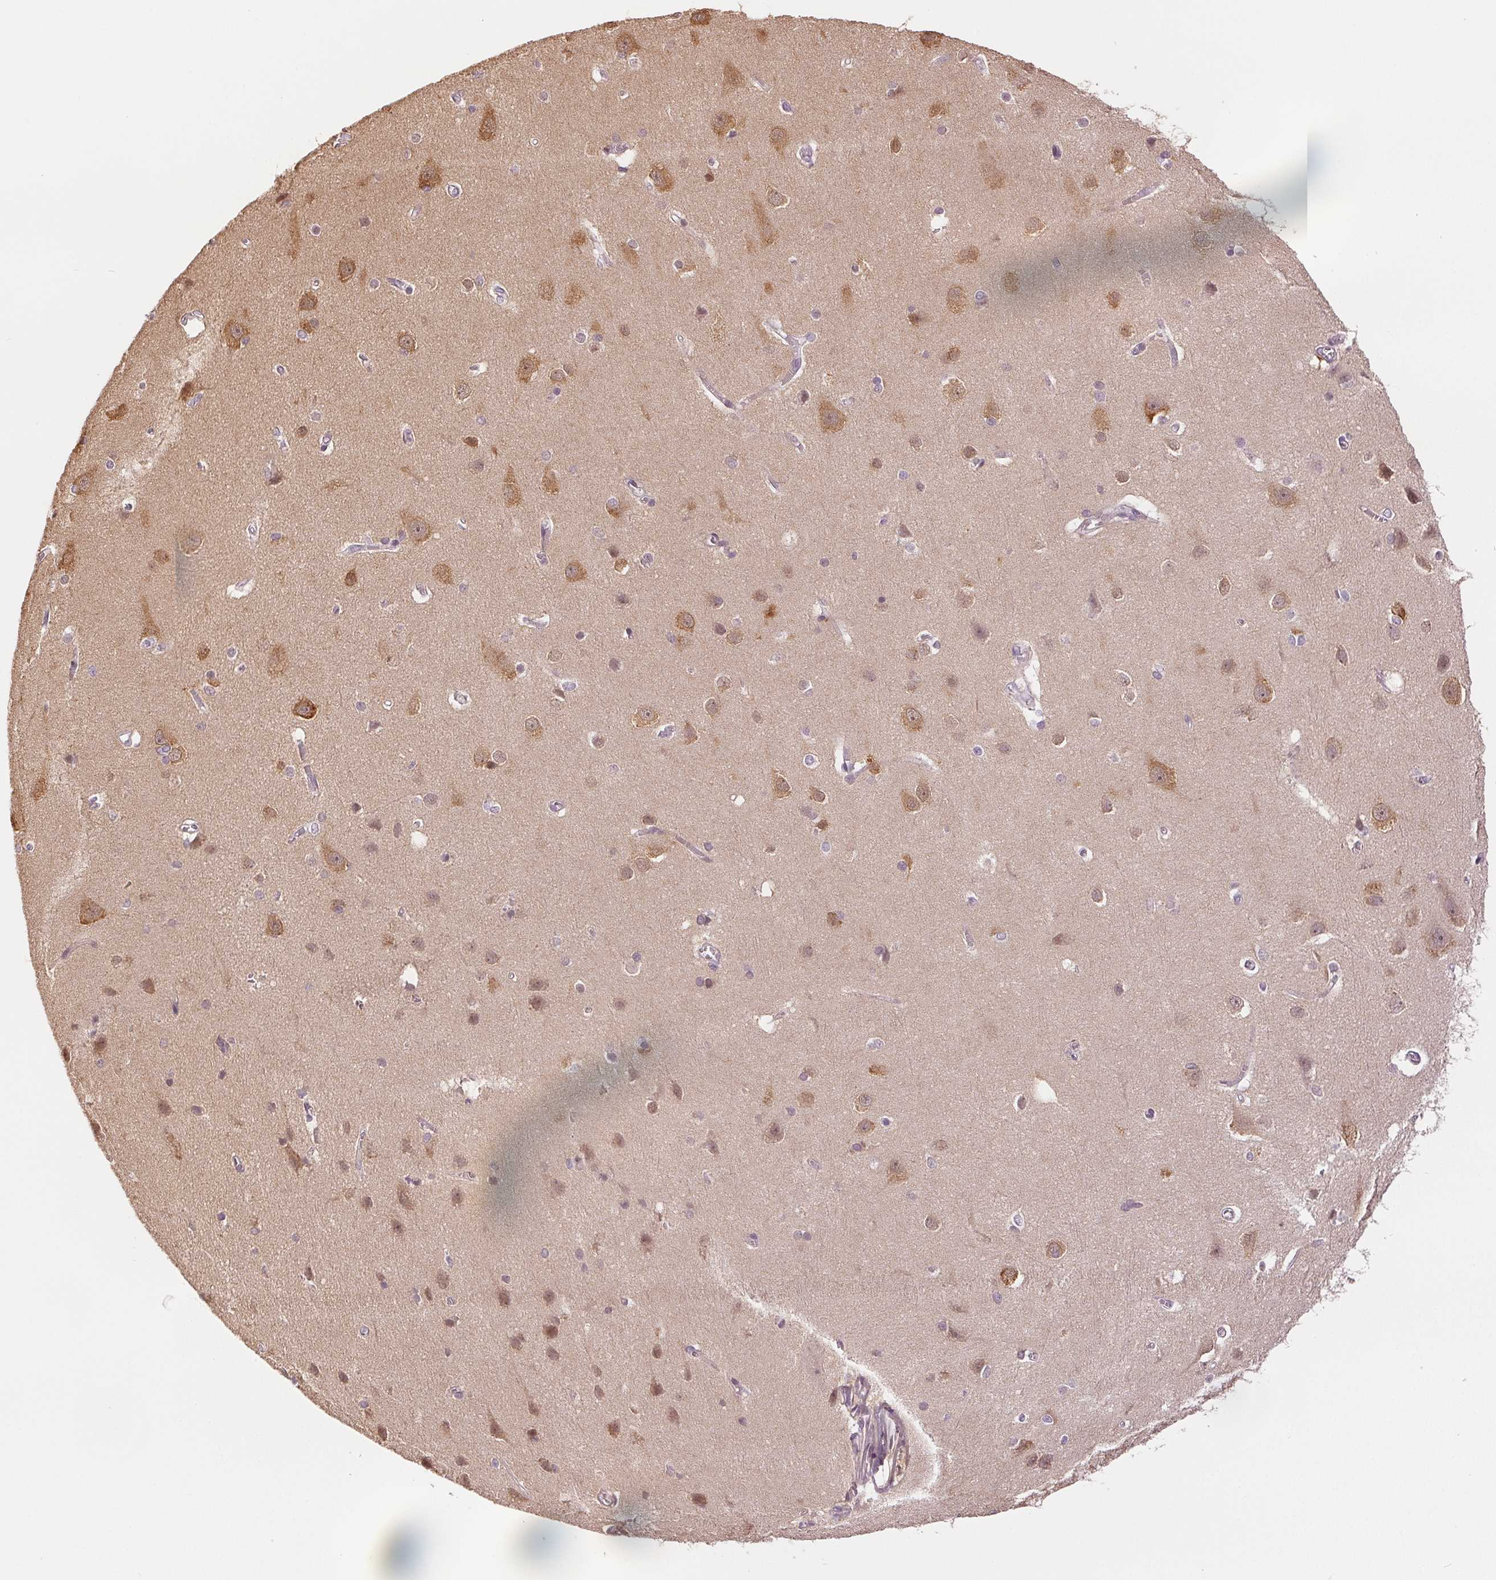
{"staining": {"intensity": "negative", "quantity": "none", "location": "none"}, "tissue": "cerebral cortex", "cell_type": "Endothelial cells", "image_type": "normal", "snomed": [{"axis": "morphology", "description": "Normal tissue, NOS"}, {"axis": "topography", "description": "Cerebral cortex"}], "caption": "Immunohistochemistry (IHC) of unremarkable human cerebral cortex displays no expression in endothelial cells. Nuclei are stained in blue.", "gene": "PLCB1", "patient": {"sex": "male", "age": 37}}